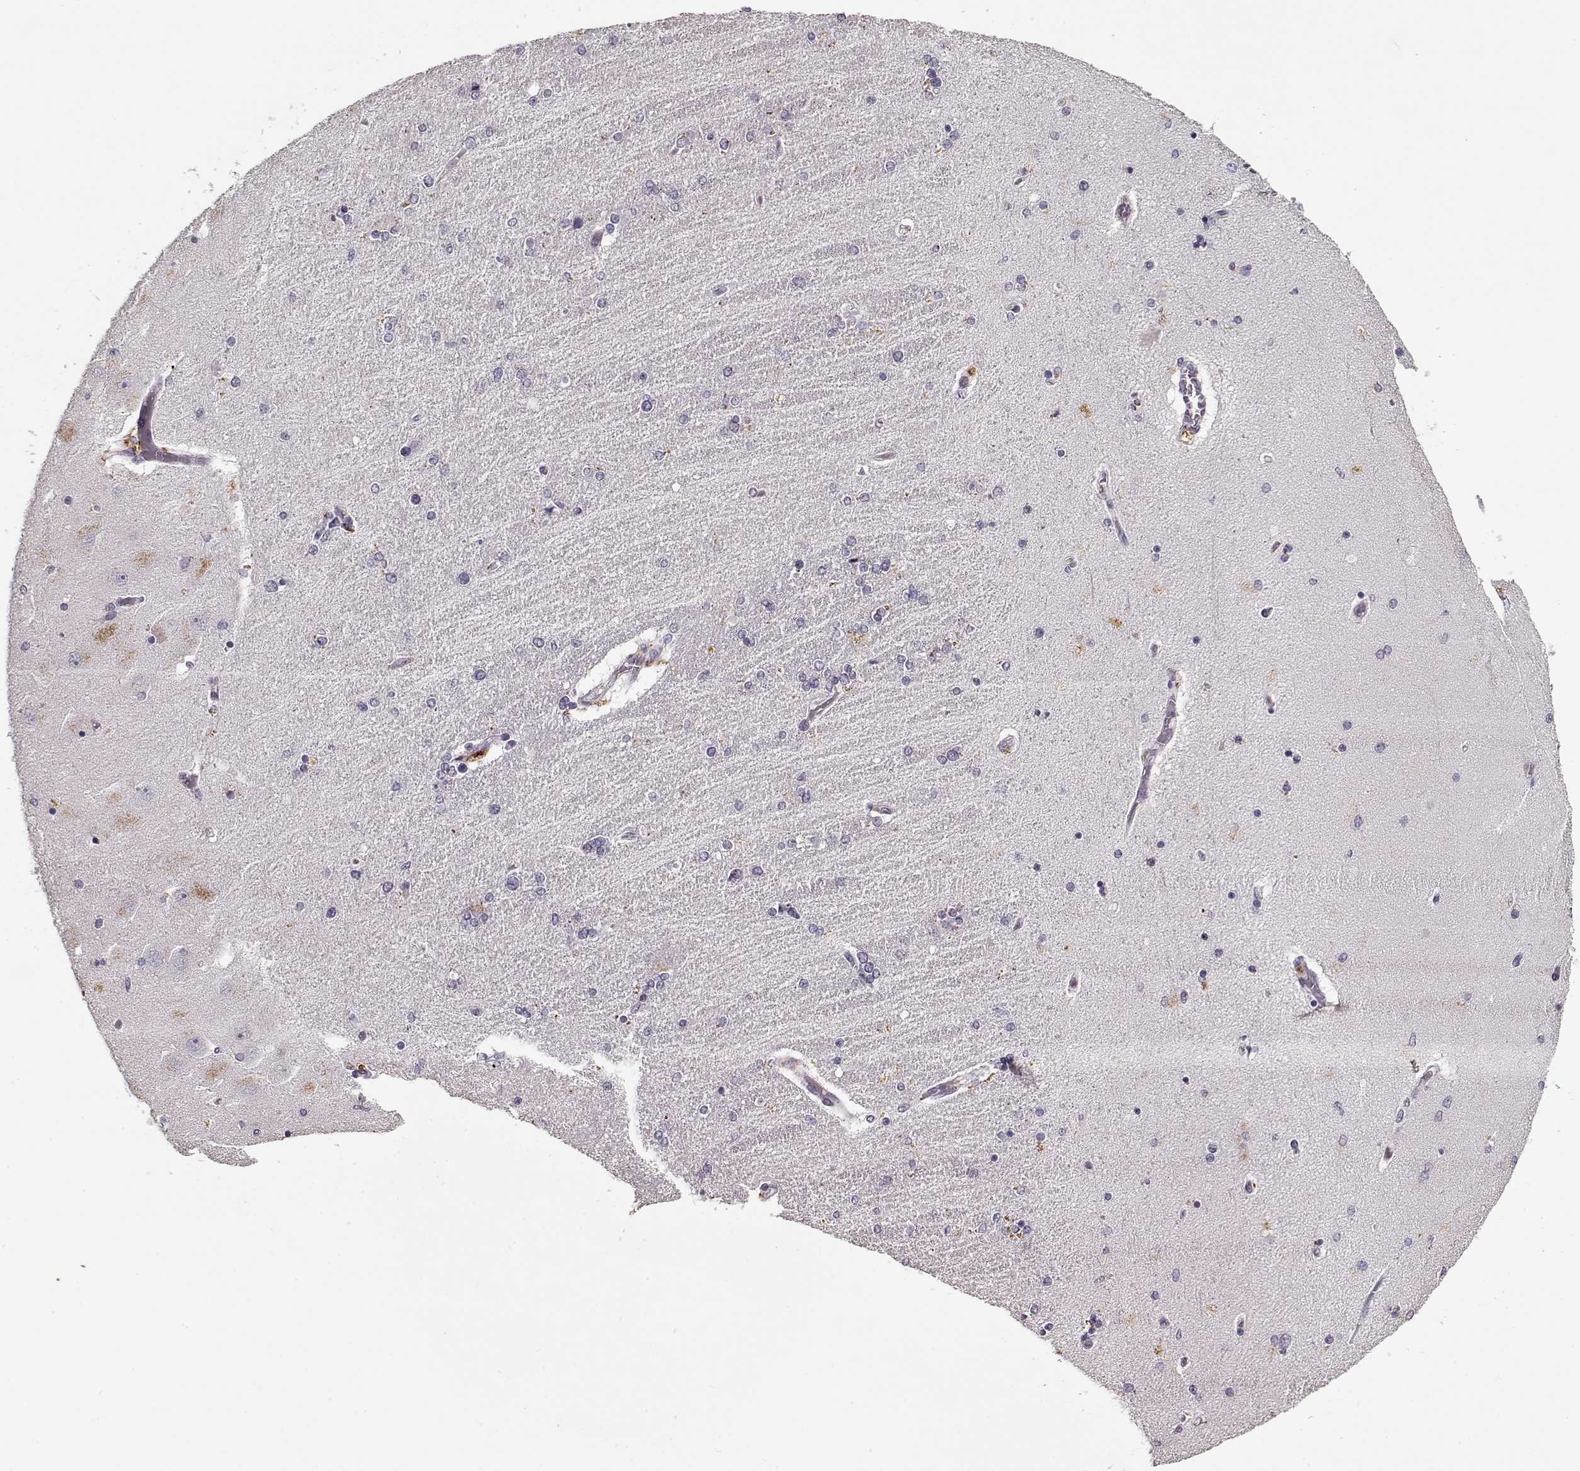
{"staining": {"intensity": "negative", "quantity": "none", "location": "none"}, "tissue": "hippocampus", "cell_type": "Glial cells", "image_type": "normal", "snomed": [{"axis": "morphology", "description": "Normal tissue, NOS"}, {"axis": "topography", "description": "Hippocampus"}], "caption": "Protein analysis of benign hippocampus demonstrates no significant expression in glial cells.", "gene": "LUM", "patient": {"sex": "female", "age": 54}}